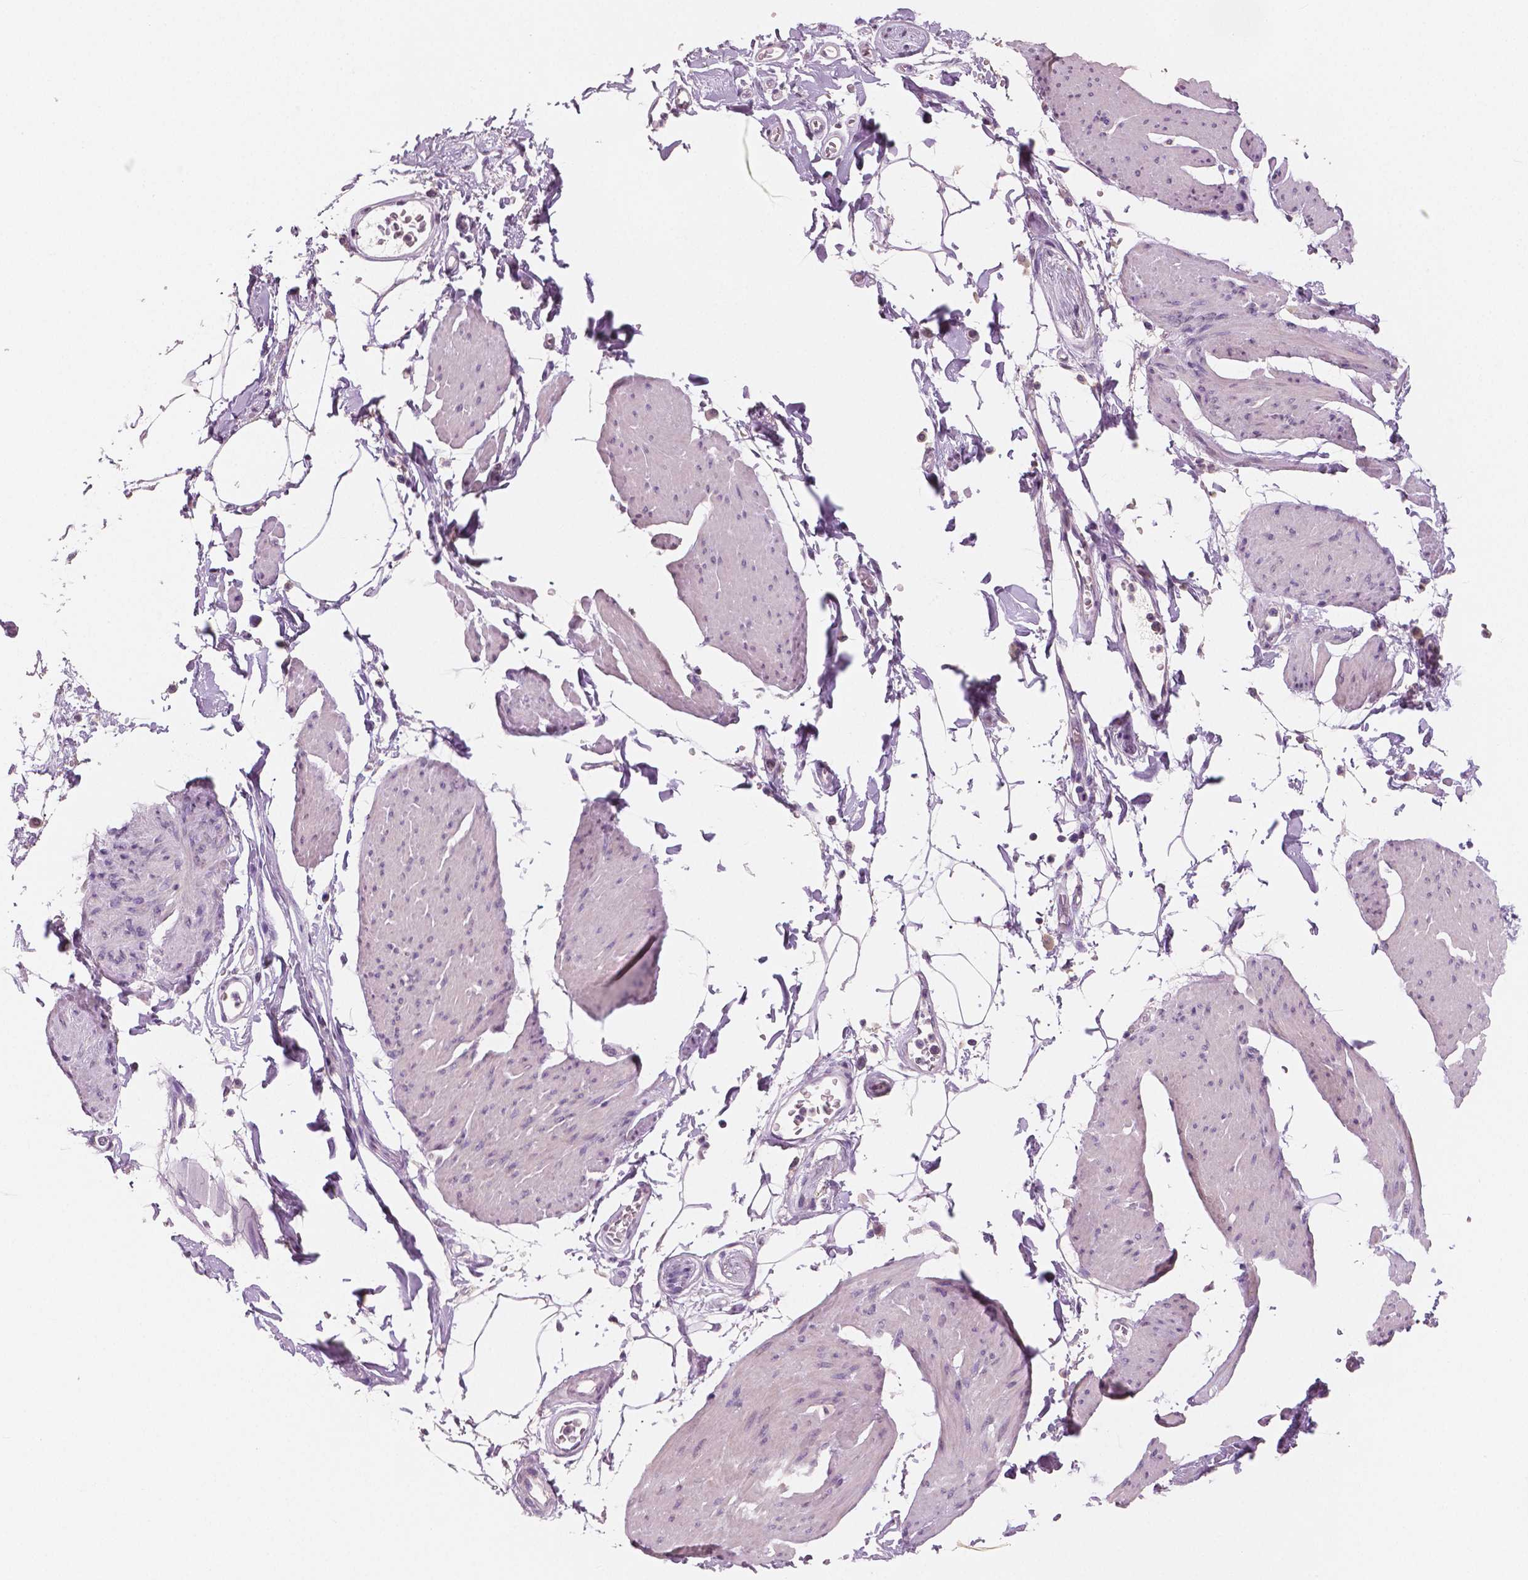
{"staining": {"intensity": "negative", "quantity": "none", "location": "none"}, "tissue": "smooth muscle", "cell_type": "Smooth muscle cells", "image_type": "normal", "snomed": [{"axis": "morphology", "description": "Normal tissue, NOS"}, {"axis": "topography", "description": "Adipose tissue"}, {"axis": "topography", "description": "Smooth muscle"}, {"axis": "topography", "description": "Peripheral nerve tissue"}], "caption": "Immunohistochemistry (IHC) micrograph of benign smooth muscle: smooth muscle stained with DAB (3,3'-diaminobenzidine) demonstrates no significant protein staining in smooth muscle cells. (Immunohistochemistry, brightfield microscopy, high magnification).", "gene": "NECAB1", "patient": {"sex": "male", "age": 83}}